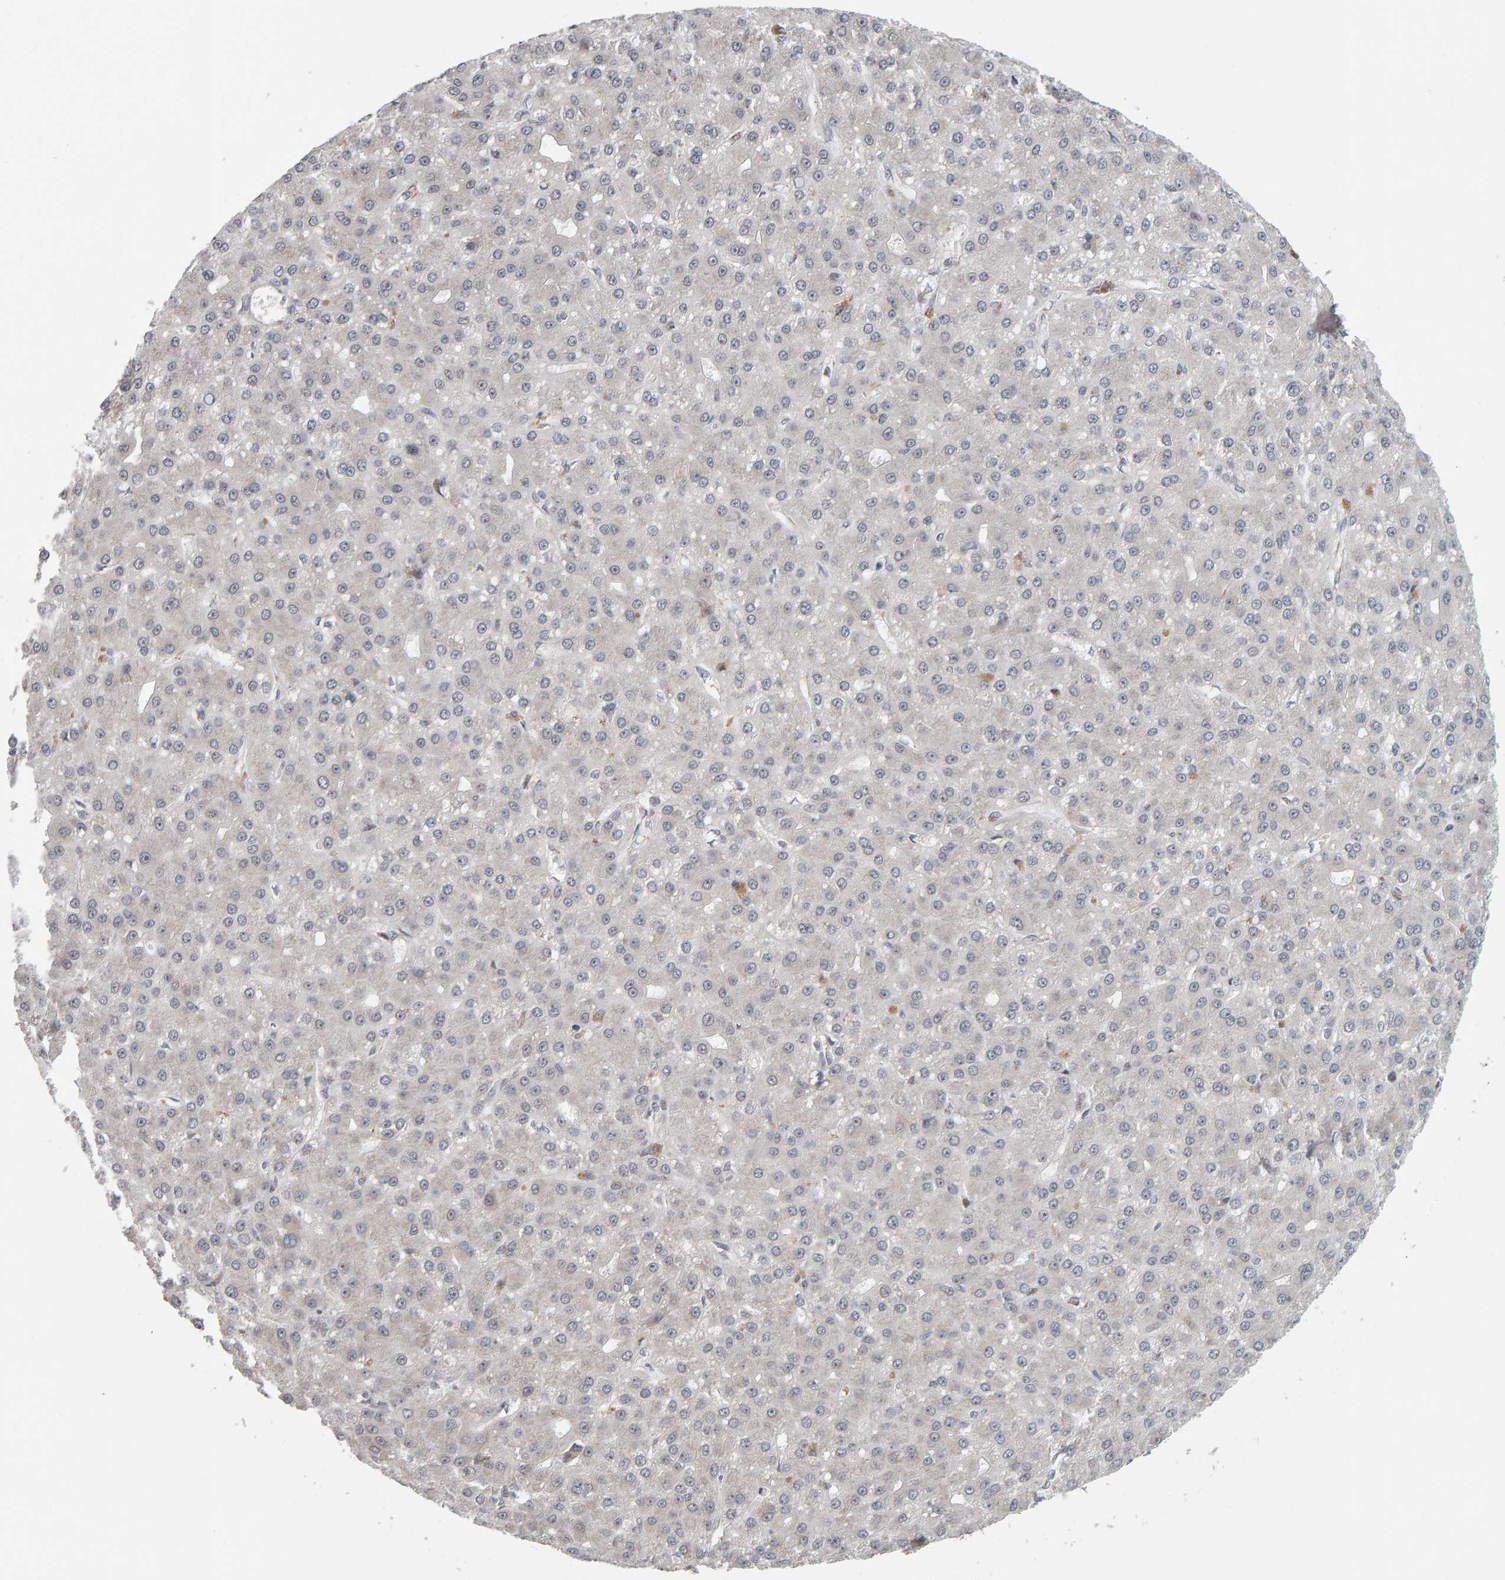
{"staining": {"intensity": "negative", "quantity": "none", "location": "none"}, "tissue": "liver cancer", "cell_type": "Tumor cells", "image_type": "cancer", "snomed": [{"axis": "morphology", "description": "Carcinoma, Hepatocellular, NOS"}, {"axis": "topography", "description": "Liver"}], "caption": "Tumor cells show no significant protein positivity in liver cancer (hepatocellular carcinoma).", "gene": "DAP3", "patient": {"sex": "male", "age": 67}}